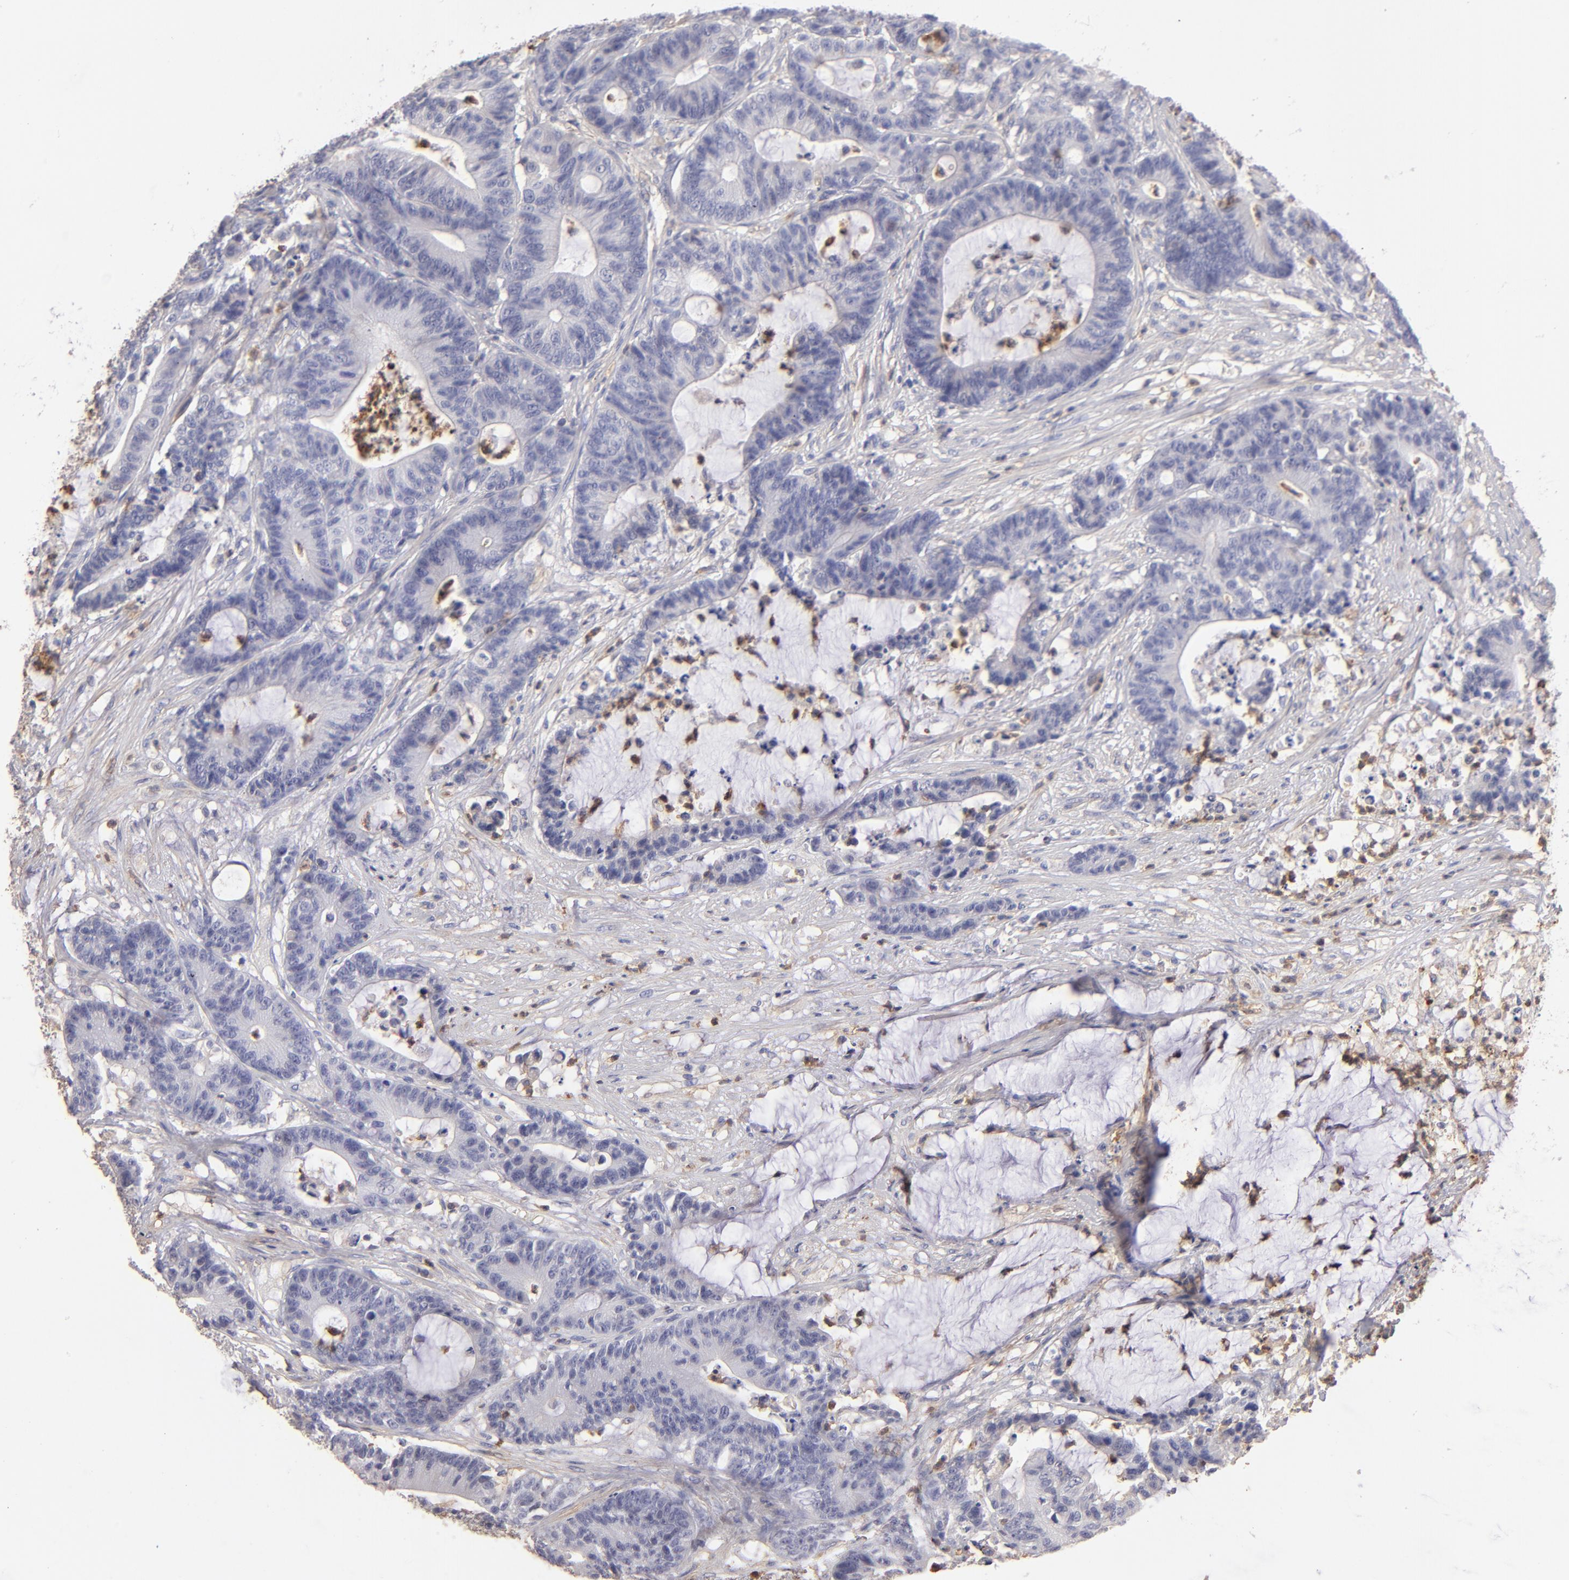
{"staining": {"intensity": "negative", "quantity": "none", "location": "none"}, "tissue": "colorectal cancer", "cell_type": "Tumor cells", "image_type": "cancer", "snomed": [{"axis": "morphology", "description": "Adenocarcinoma, NOS"}, {"axis": "topography", "description": "Colon"}], "caption": "High magnification brightfield microscopy of colorectal cancer (adenocarcinoma) stained with DAB (brown) and counterstained with hematoxylin (blue): tumor cells show no significant staining.", "gene": "ABCB1", "patient": {"sex": "female", "age": 84}}